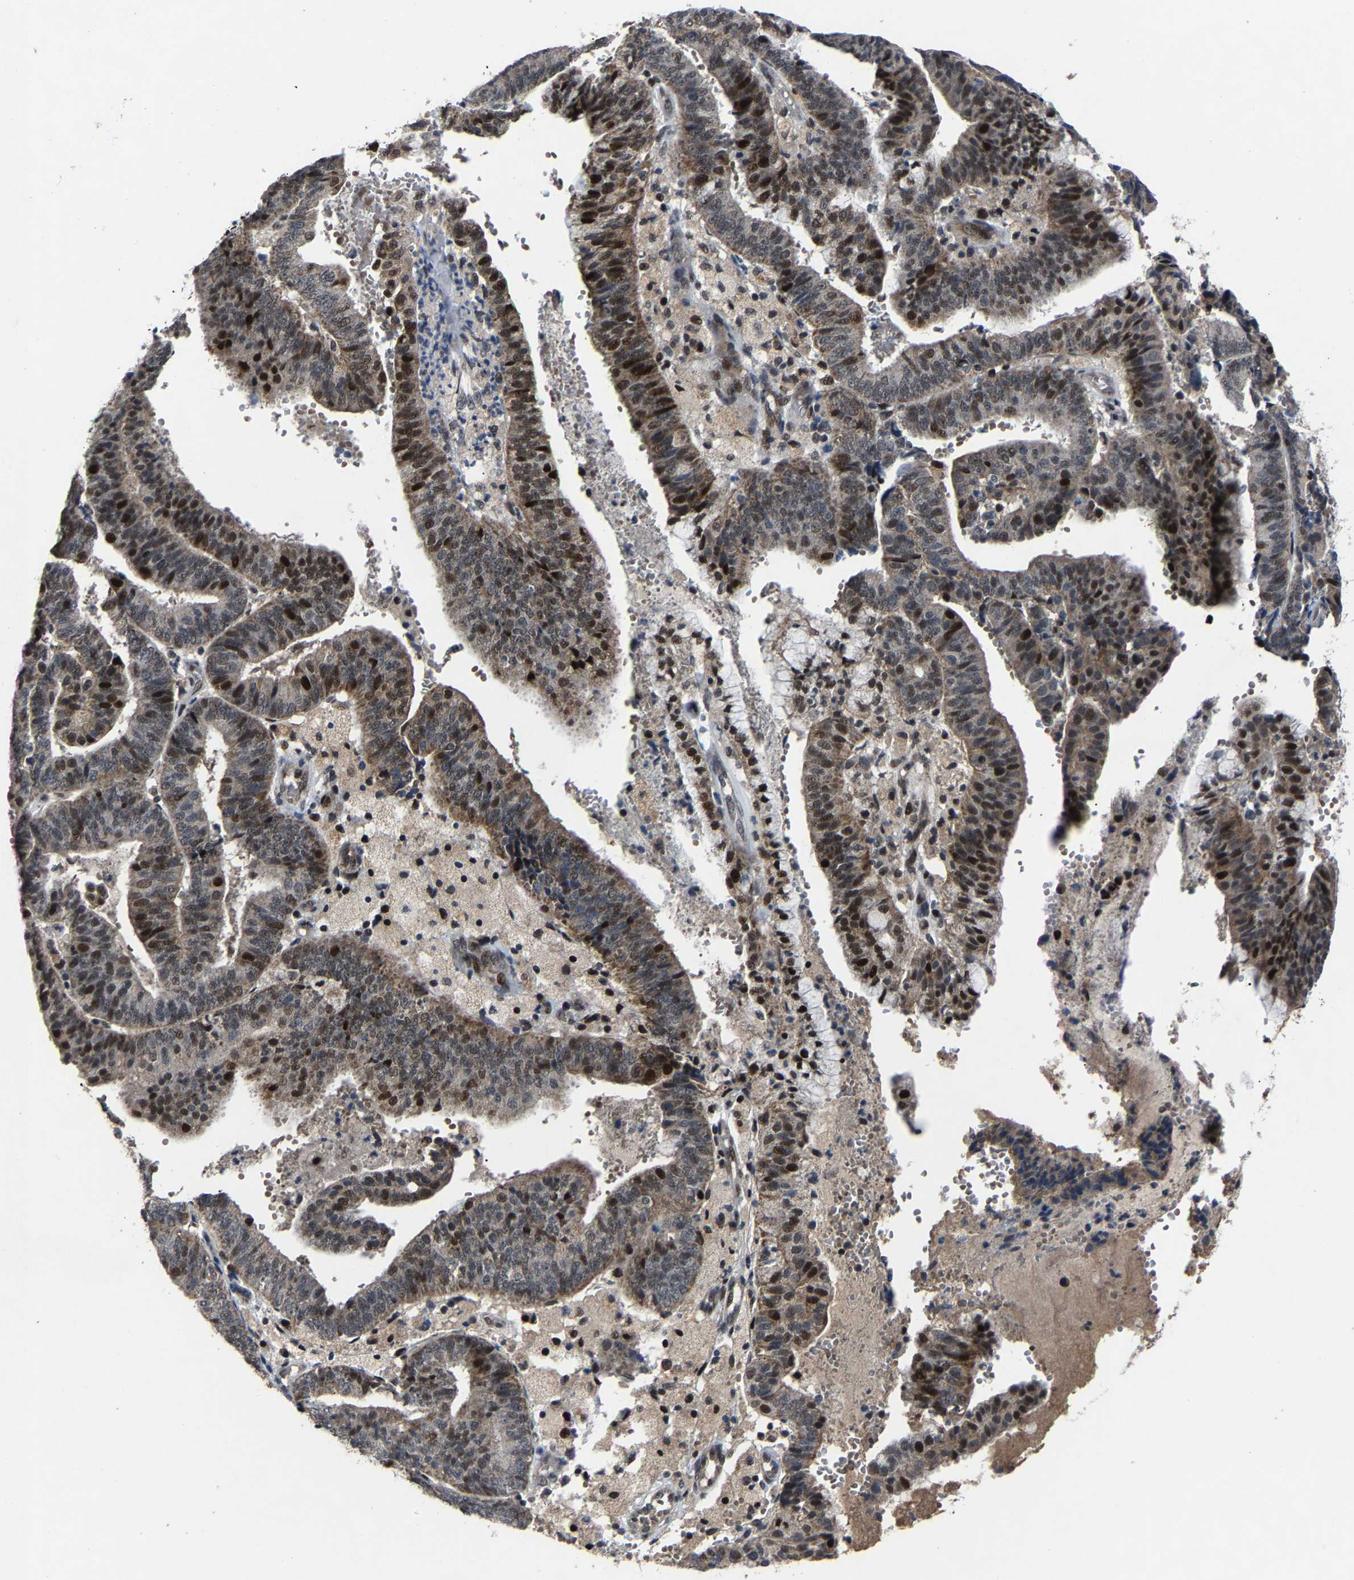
{"staining": {"intensity": "strong", "quantity": "<25%", "location": "nuclear"}, "tissue": "endometrial cancer", "cell_type": "Tumor cells", "image_type": "cancer", "snomed": [{"axis": "morphology", "description": "Adenocarcinoma, NOS"}, {"axis": "topography", "description": "Endometrium"}], "caption": "Immunohistochemistry (IHC) micrograph of neoplastic tissue: human adenocarcinoma (endometrial) stained using immunohistochemistry (IHC) reveals medium levels of strong protein expression localized specifically in the nuclear of tumor cells, appearing as a nuclear brown color.", "gene": "LSM8", "patient": {"sex": "female", "age": 63}}